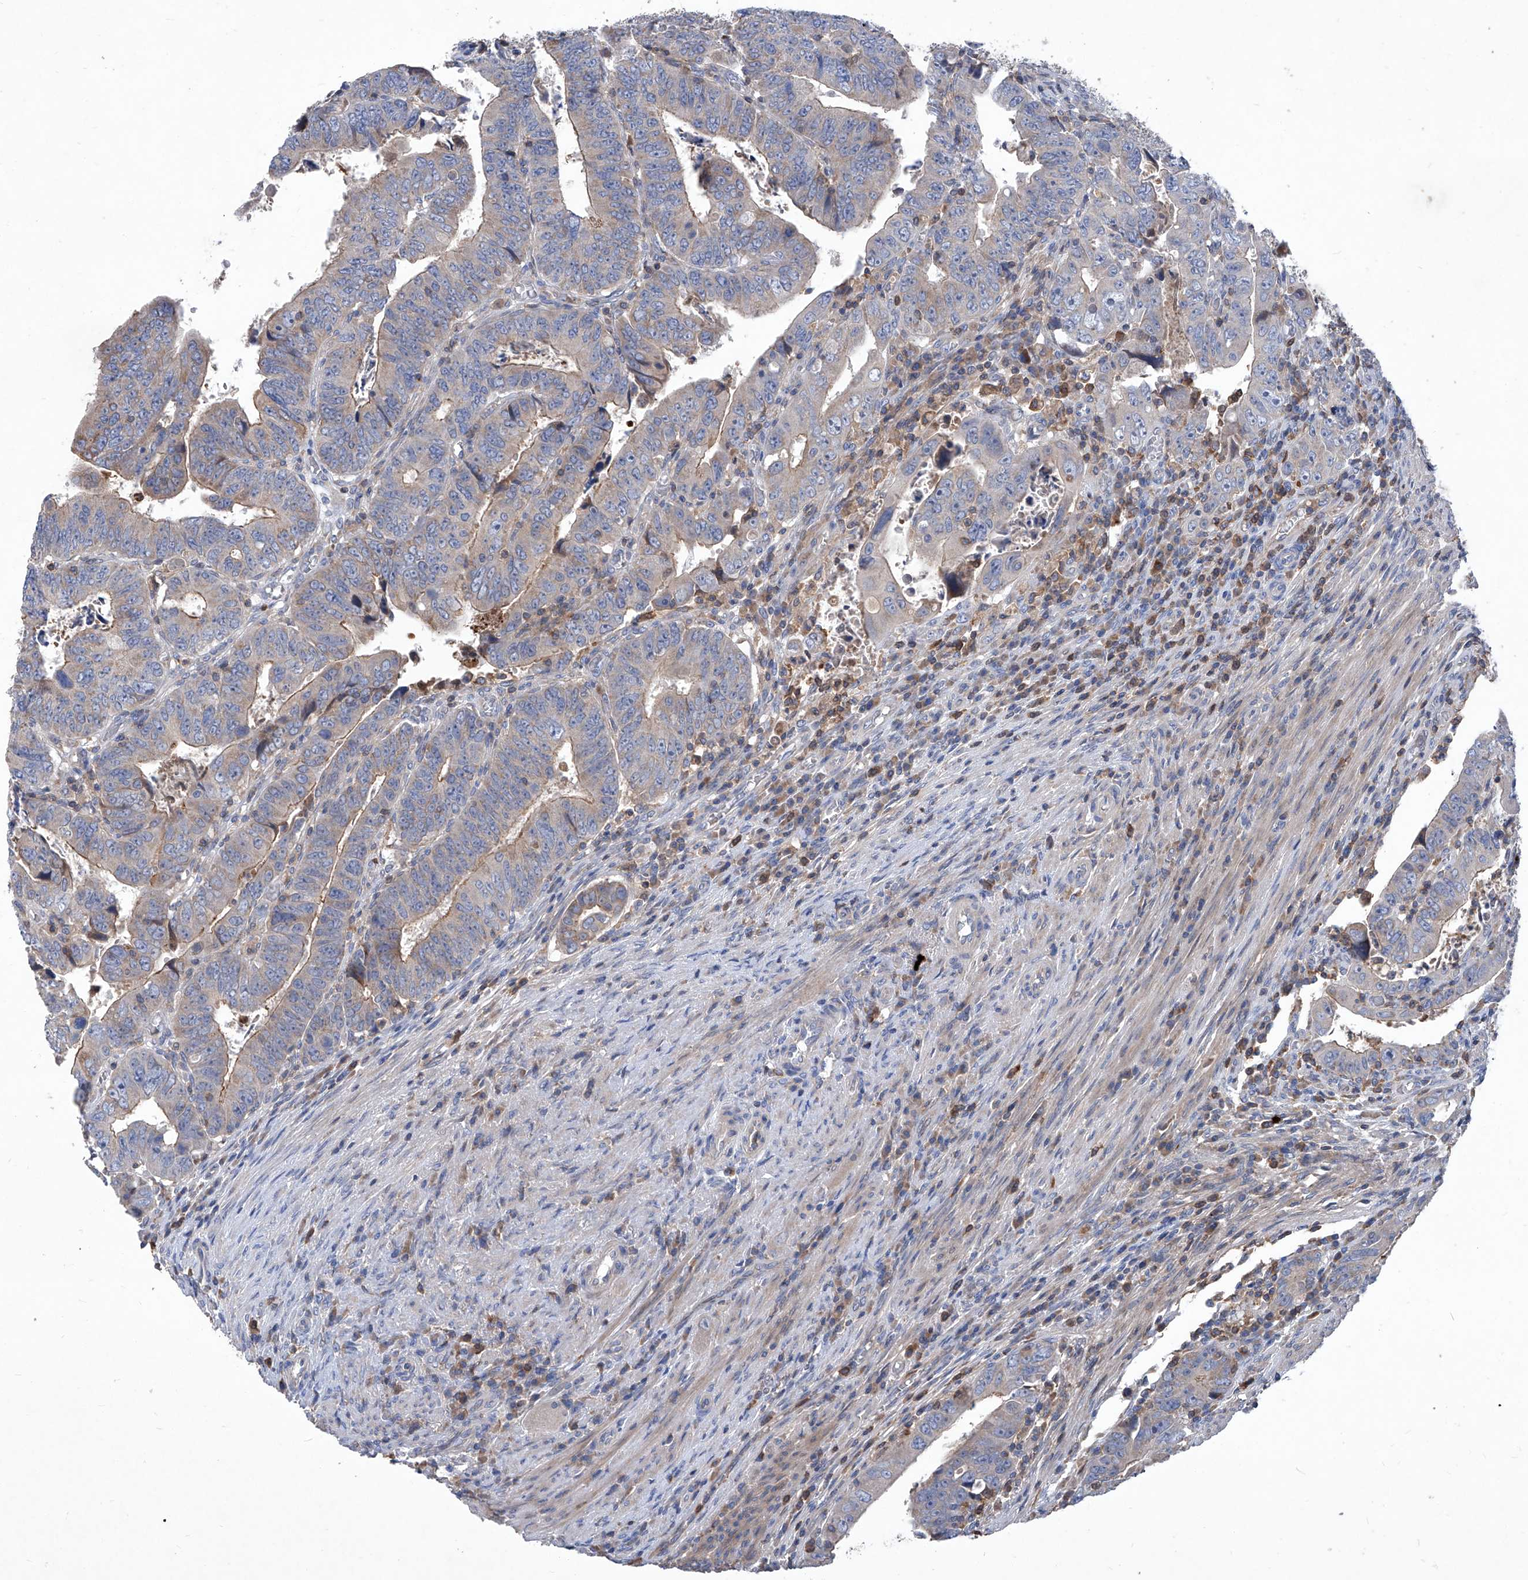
{"staining": {"intensity": "weak", "quantity": "<25%", "location": "cytoplasmic/membranous"}, "tissue": "colorectal cancer", "cell_type": "Tumor cells", "image_type": "cancer", "snomed": [{"axis": "morphology", "description": "Normal tissue, NOS"}, {"axis": "morphology", "description": "Adenocarcinoma, NOS"}, {"axis": "topography", "description": "Rectum"}], "caption": "High magnification brightfield microscopy of colorectal adenocarcinoma stained with DAB (brown) and counterstained with hematoxylin (blue): tumor cells show no significant staining.", "gene": "EPHA8", "patient": {"sex": "female", "age": 65}}